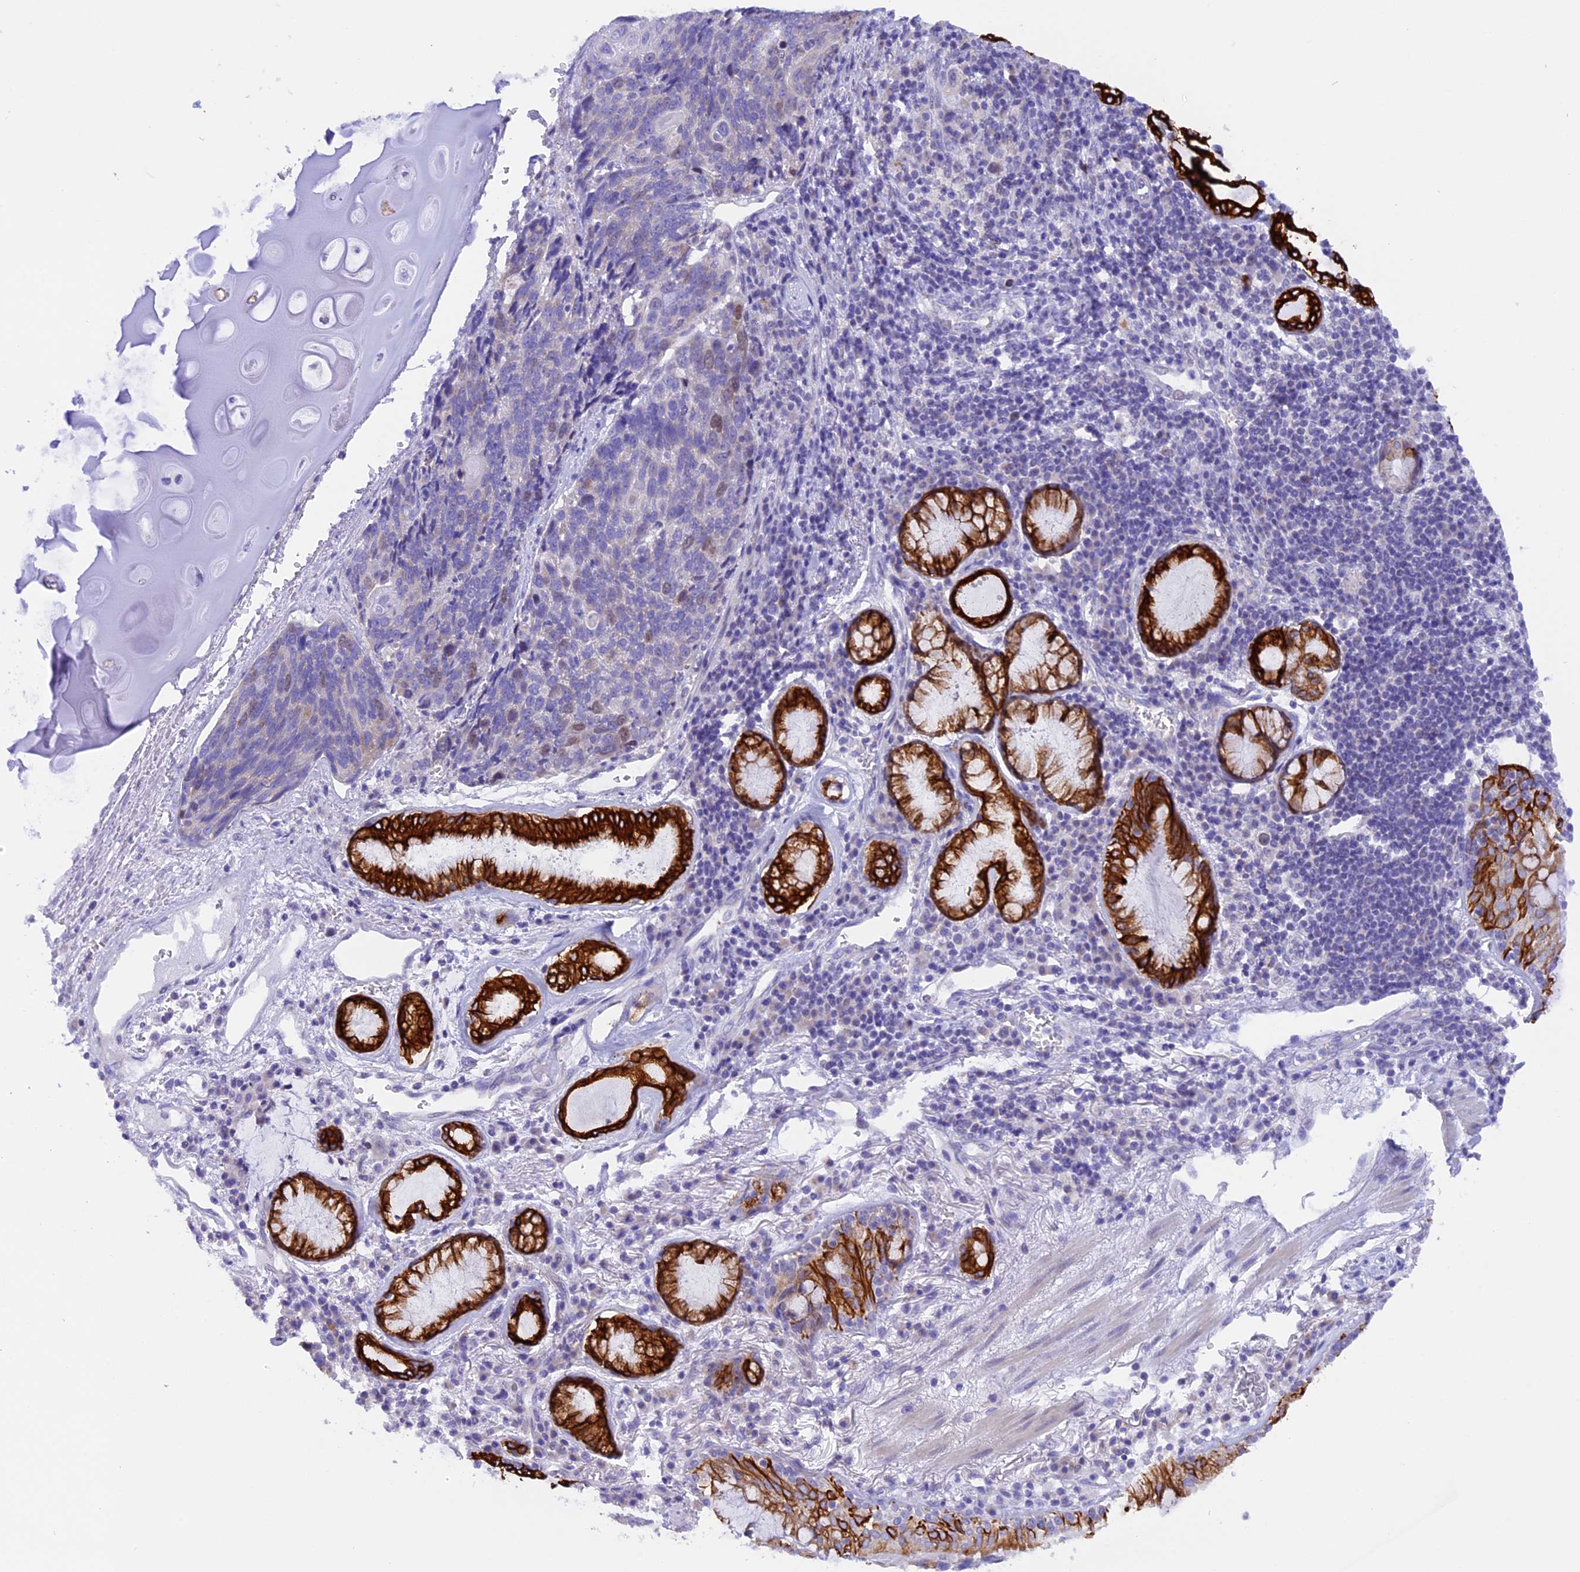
{"staining": {"intensity": "weak", "quantity": "<25%", "location": "nuclear"}, "tissue": "lung cancer", "cell_type": "Tumor cells", "image_type": "cancer", "snomed": [{"axis": "morphology", "description": "Squamous cell carcinoma, NOS"}, {"axis": "topography", "description": "Lung"}], "caption": "High magnification brightfield microscopy of lung squamous cell carcinoma stained with DAB (brown) and counterstained with hematoxylin (blue): tumor cells show no significant positivity. (DAB (3,3'-diaminobenzidine) IHC, high magnification).", "gene": "PKIA", "patient": {"sex": "male", "age": 66}}